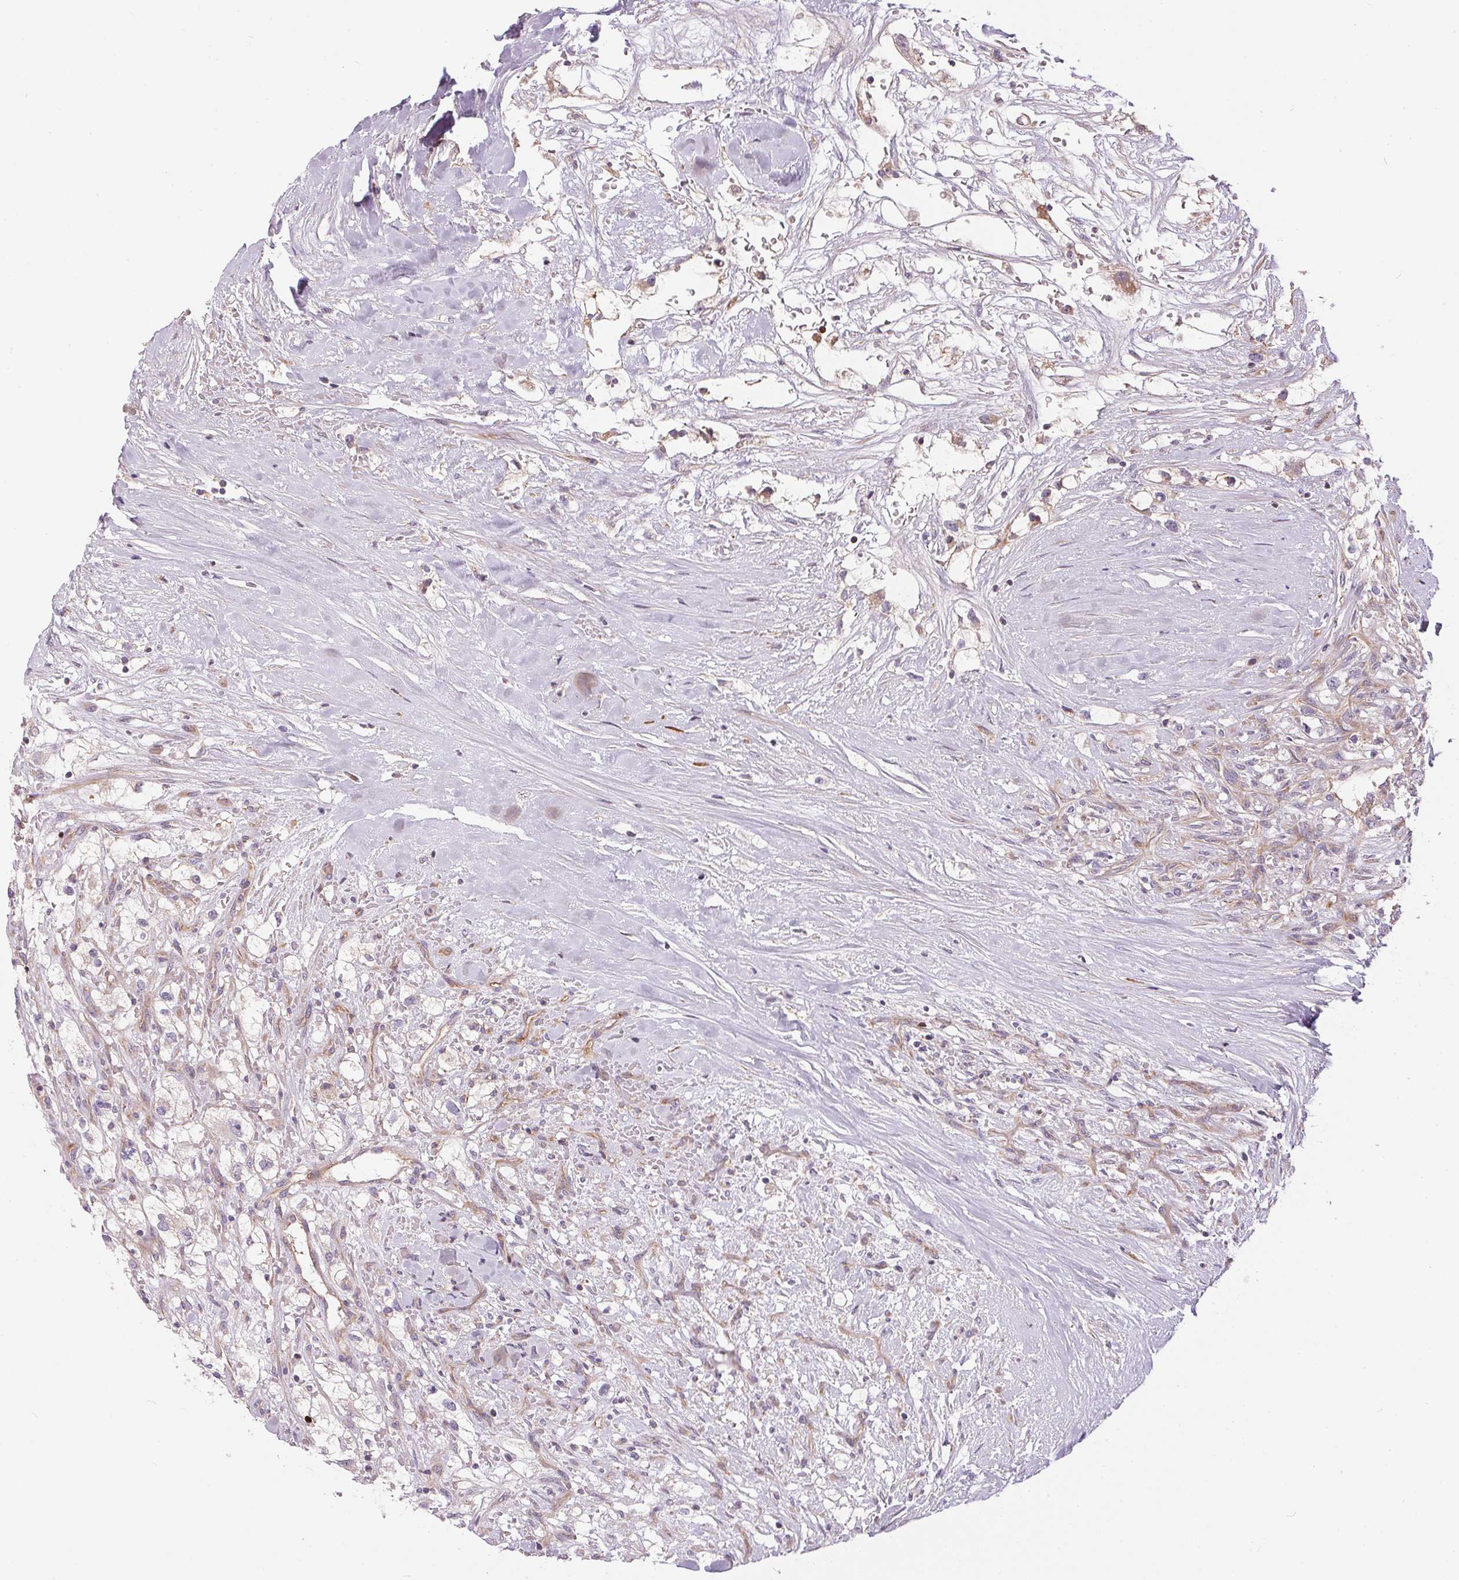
{"staining": {"intensity": "negative", "quantity": "none", "location": "none"}, "tissue": "renal cancer", "cell_type": "Tumor cells", "image_type": "cancer", "snomed": [{"axis": "morphology", "description": "Adenocarcinoma, NOS"}, {"axis": "topography", "description": "Kidney"}], "caption": "IHC photomicrograph of neoplastic tissue: human renal cancer stained with DAB (3,3'-diaminobenzidine) displays no significant protein expression in tumor cells.", "gene": "UNC13B", "patient": {"sex": "male", "age": 59}}